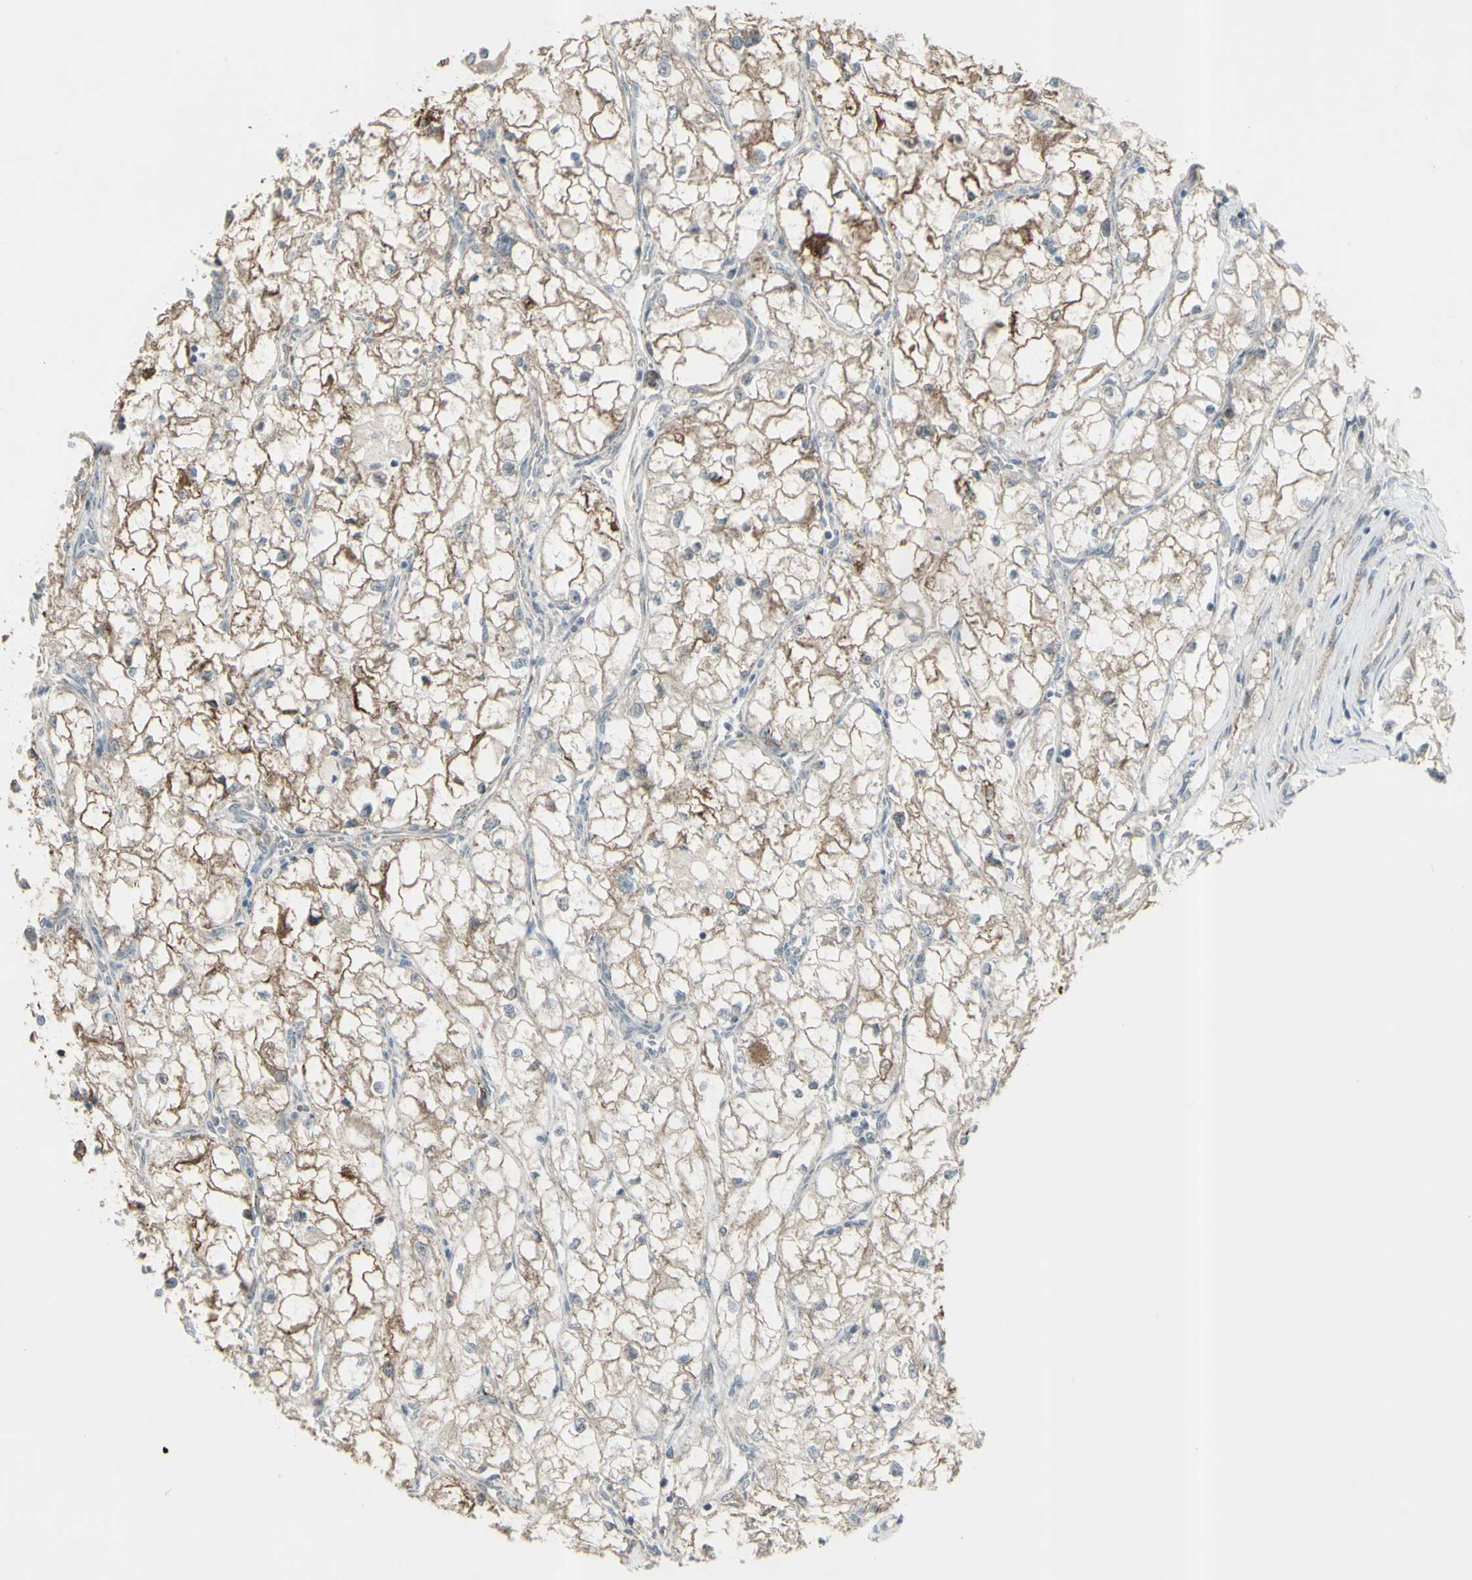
{"staining": {"intensity": "weak", "quantity": ">75%", "location": "cytoplasmic/membranous"}, "tissue": "renal cancer", "cell_type": "Tumor cells", "image_type": "cancer", "snomed": [{"axis": "morphology", "description": "Adenocarcinoma, NOS"}, {"axis": "topography", "description": "Kidney"}], "caption": "Tumor cells show low levels of weak cytoplasmic/membranous positivity in approximately >75% of cells in human renal adenocarcinoma. Immunohistochemistry stains the protein in brown and the nuclei are stained blue.", "gene": "GRAMD1B", "patient": {"sex": "female", "age": 70}}